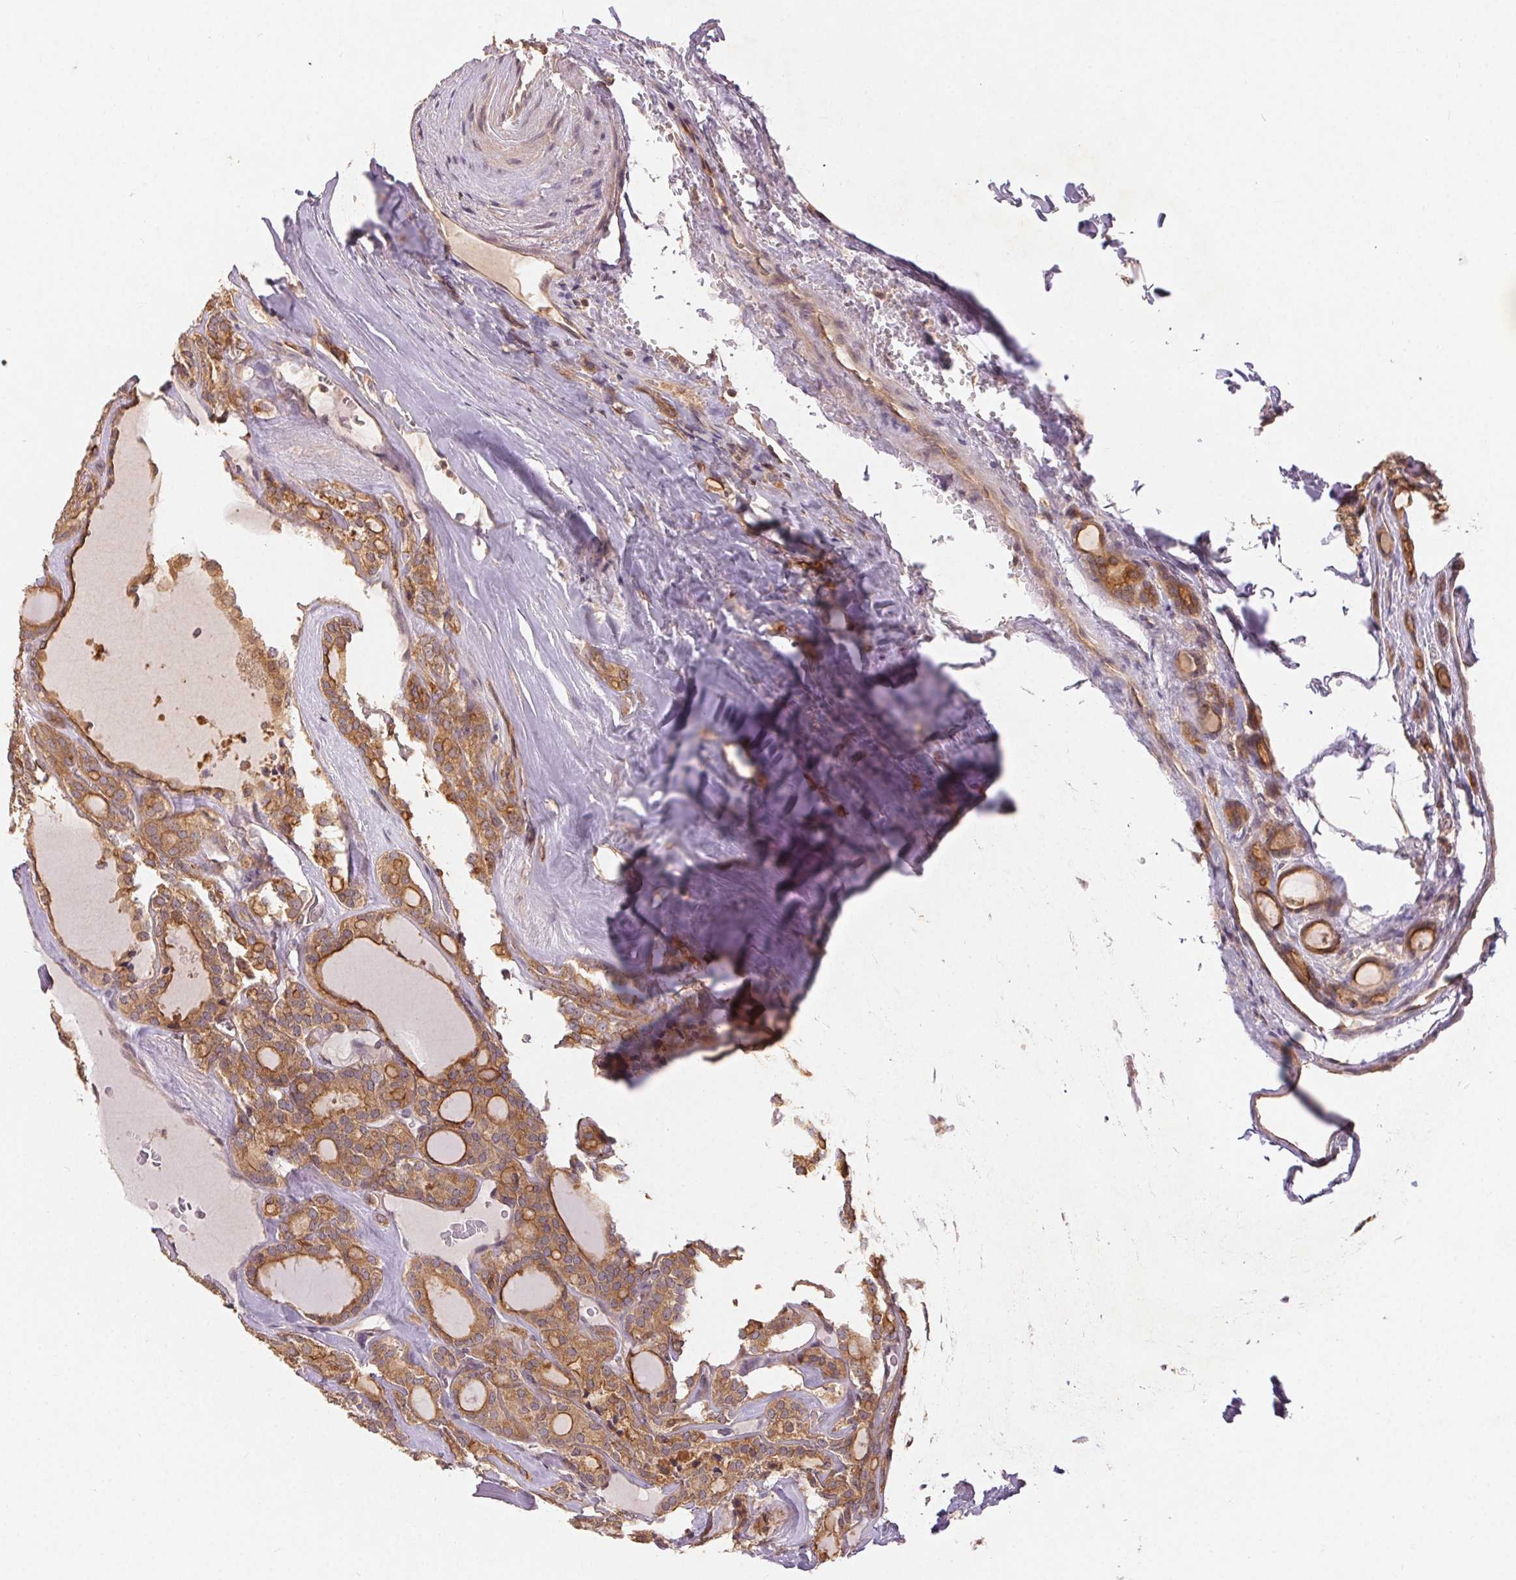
{"staining": {"intensity": "moderate", "quantity": ">75%", "location": "cytoplasmic/membranous"}, "tissue": "thyroid cancer", "cell_type": "Tumor cells", "image_type": "cancer", "snomed": [{"axis": "morphology", "description": "Follicular adenoma carcinoma, NOS"}, {"axis": "topography", "description": "Thyroid gland"}], "caption": "Human thyroid follicular adenoma carcinoma stained with a protein marker reveals moderate staining in tumor cells.", "gene": "MAPKAPK2", "patient": {"sex": "male", "age": 74}}